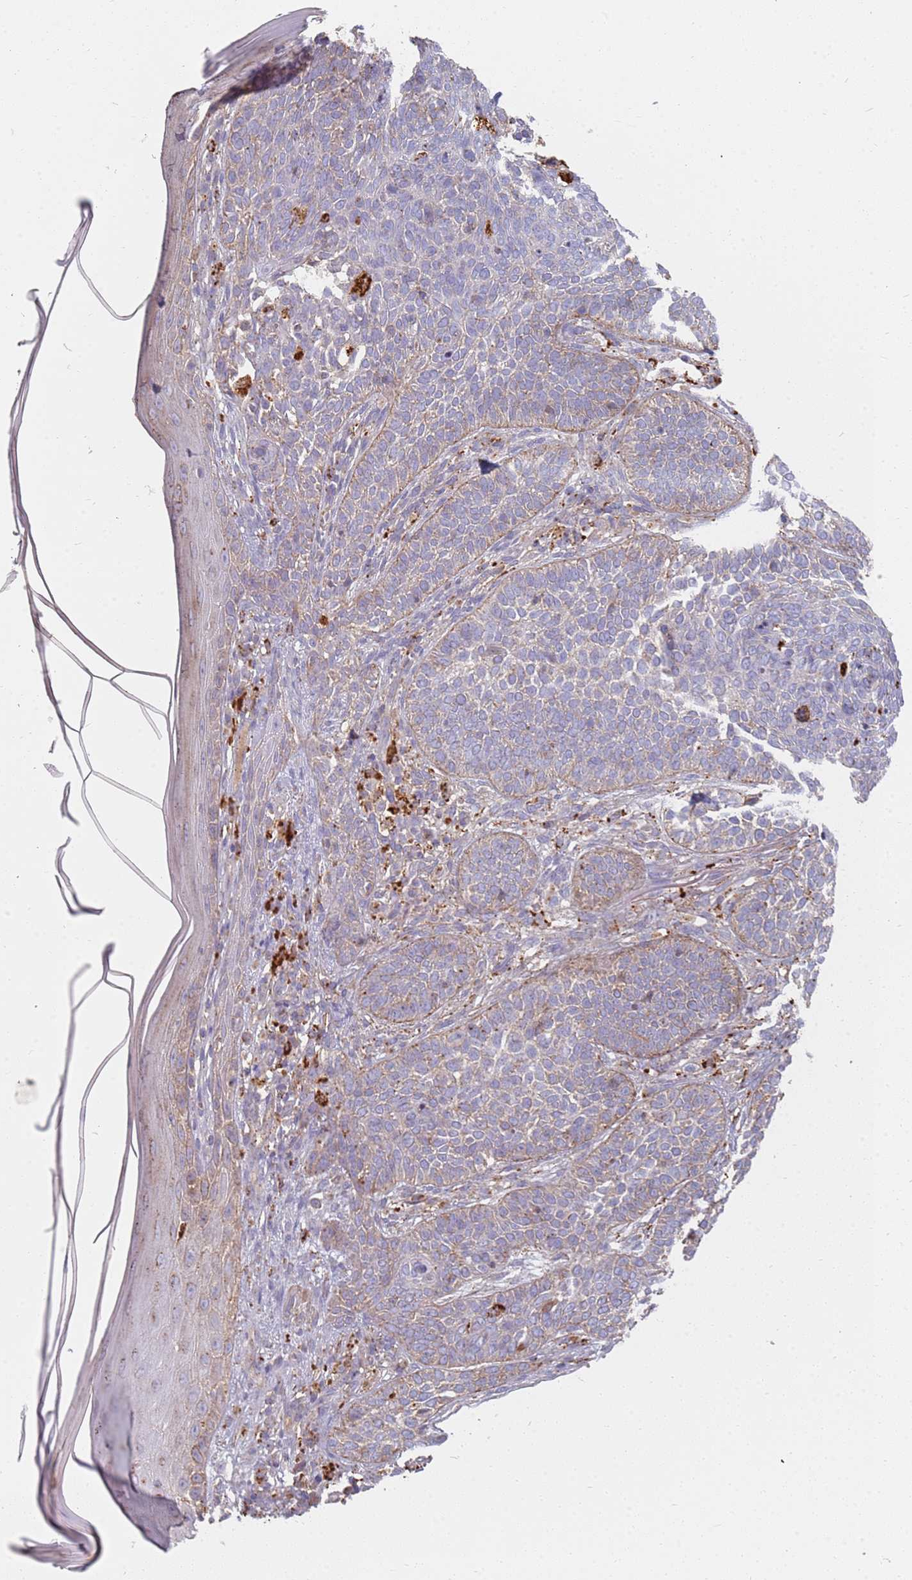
{"staining": {"intensity": "weak", "quantity": "25%-75%", "location": "cytoplasmic/membranous"}, "tissue": "skin cancer", "cell_type": "Tumor cells", "image_type": "cancer", "snomed": [{"axis": "morphology", "description": "Basal cell carcinoma"}, {"axis": "topography", "description": "Skin"}], "caption": "About 25%-75% of tumor cells in skin basal cell carcinoma display weak cytoplasmic/membranous protein positivity as visualized by brown immunohistochemical staining.", "gene": "TMEM229B", "patient": {"sex": "male", "age": 85}}